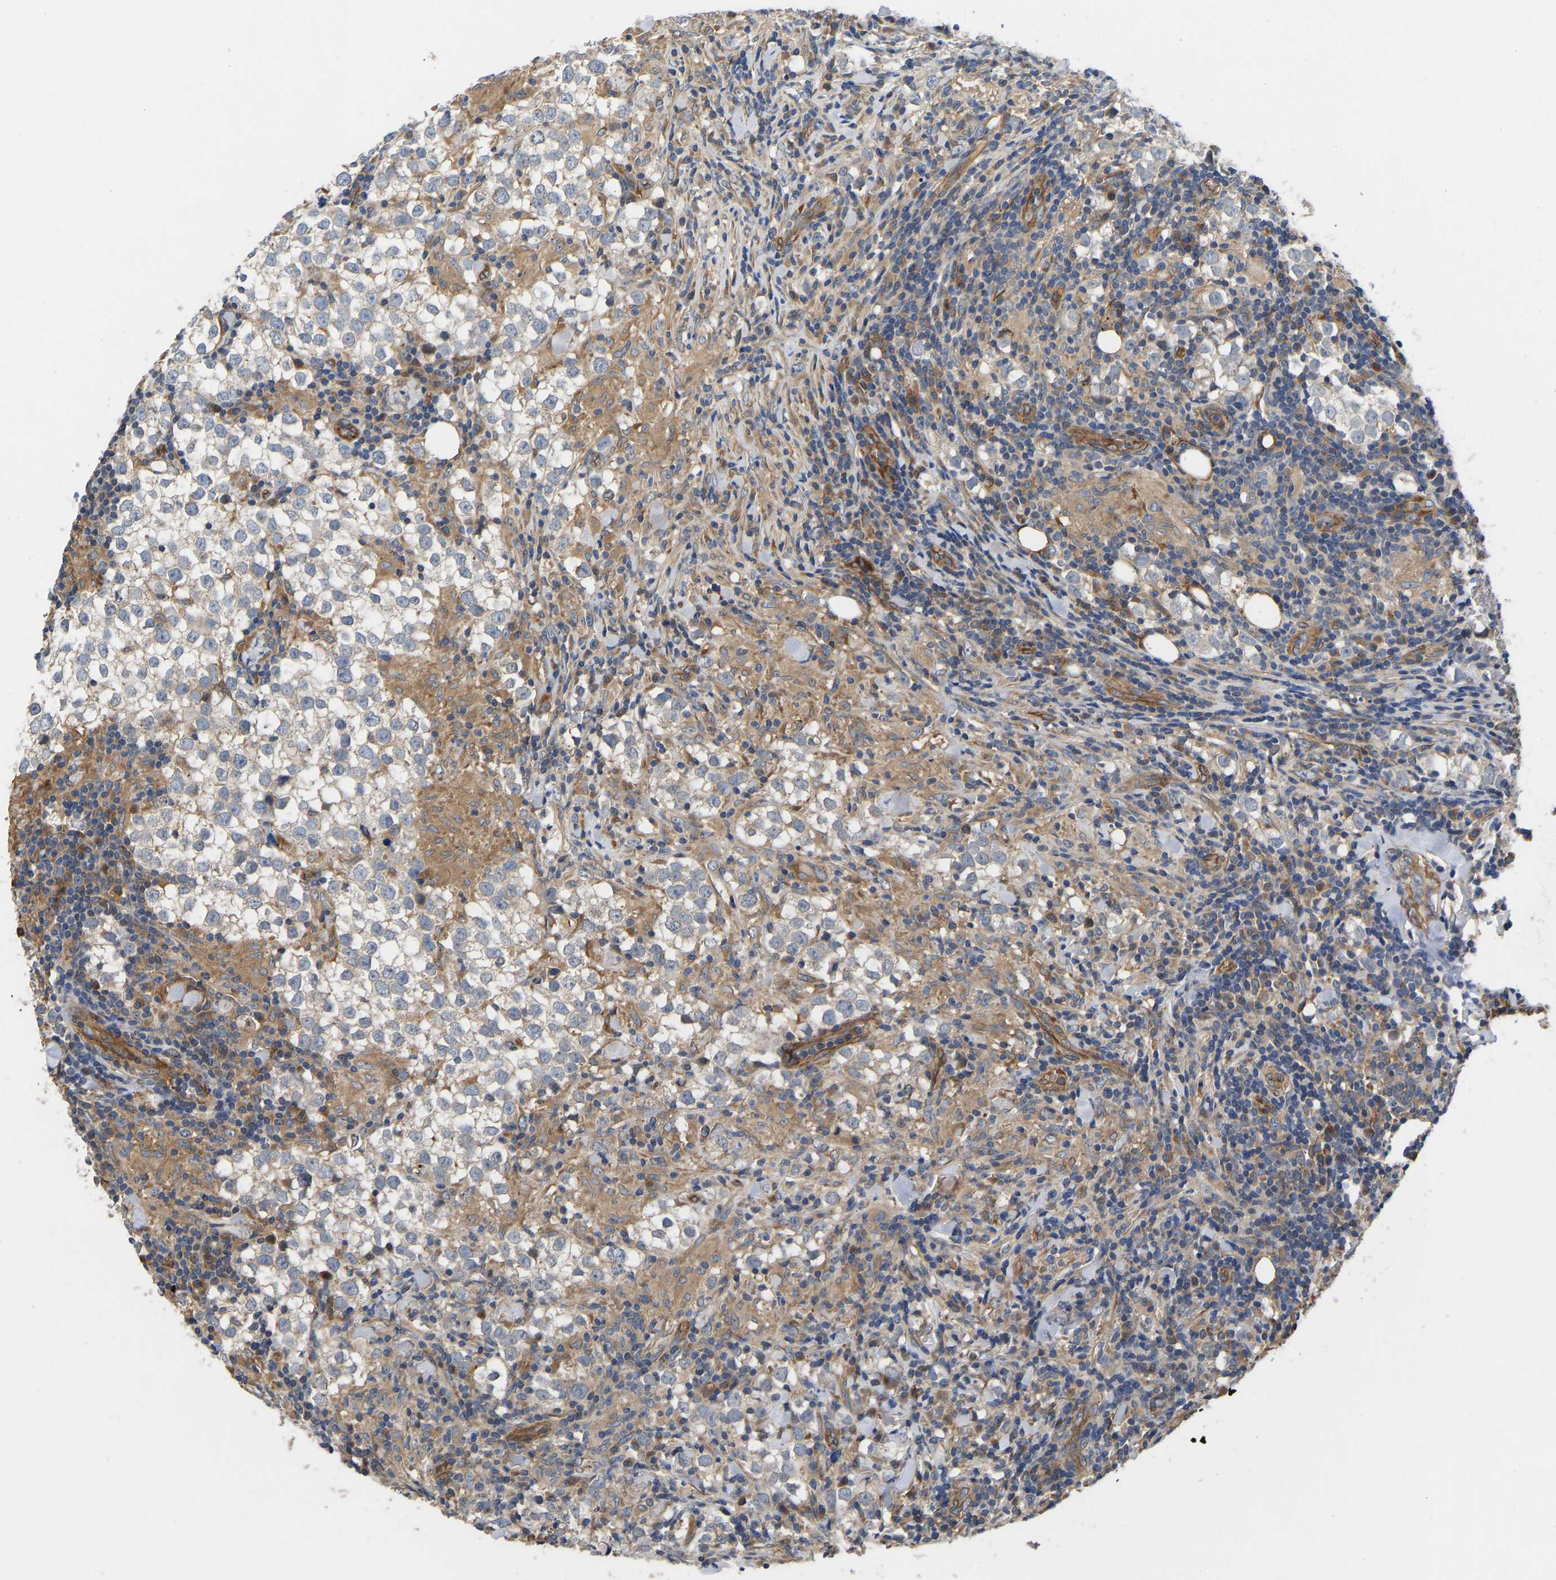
{"staining": {"intensity": "weak", "quantity": "<25%", "location": "cytoplasmic/membranous"}, "tissue": "testis cancer", "cell_type": "Tumor cells", "image_type": "cancer", "snomed": [{"axis": "morphology", "description": "Seminoma, NOS"}, {"axis": "morphology", "description": "Carcinoma, Embryonal, NOS"}, {"axis": "topography", "description": "Testis"}], "caption": "A photomicrograph of testis seminoma stained for a protein displays no brown staining in tumor cells.", "gene": "ELMO2", "patient": {"sex": "male", "age": 36}}